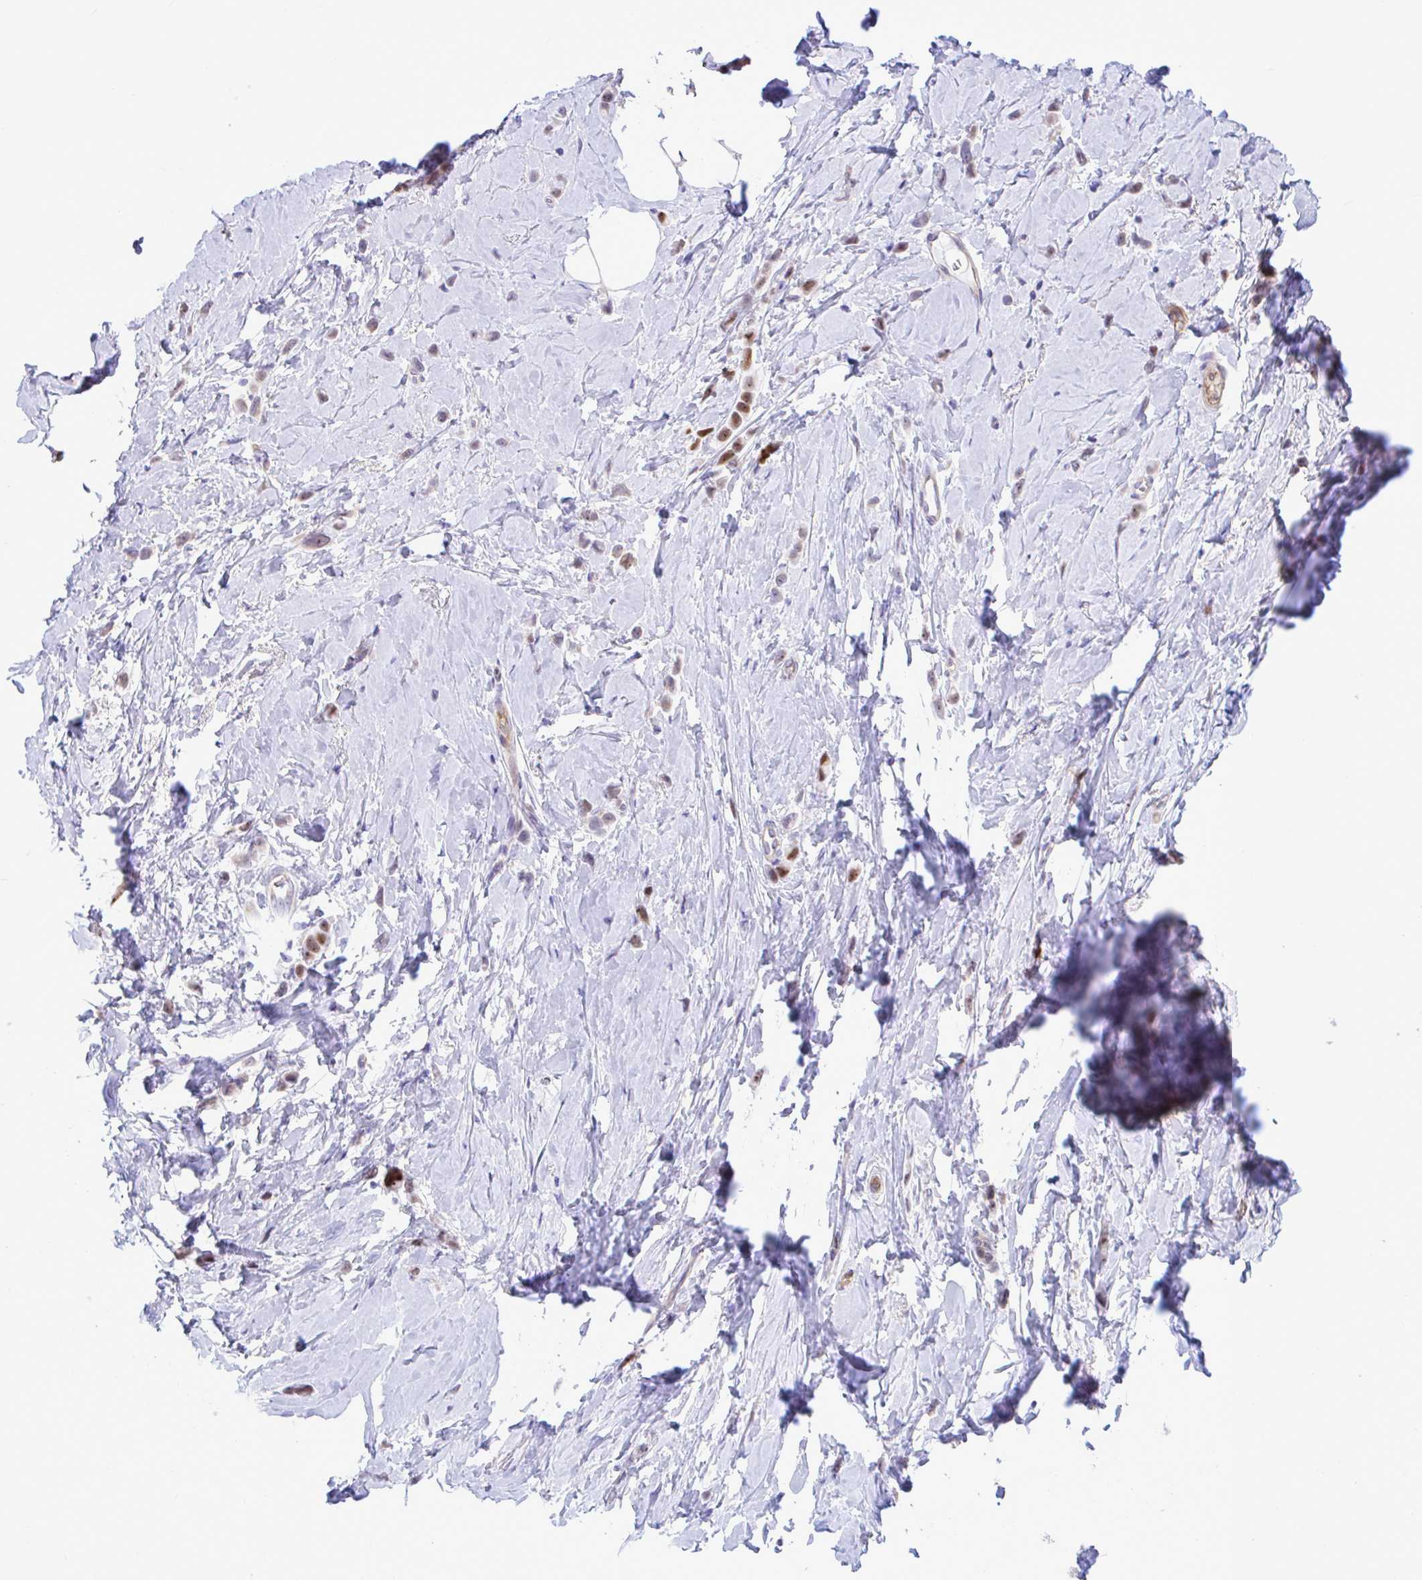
{"staining": {"intensity": "moderate", "quantity": "<25%", "location": "nuclear"}, "tissue": "breast cancer", "cell_type": "Tumor cells", "image_type": "cancer", "snomed": [{"axis": "morphology", "description": "Lobular carcinoma"}, {"axis": "topography", "description": "Breast"}], "caption": "IHC image of lobular carcinoma (breast) stained for a protein (brown), which displays low levels of moderate nuclear staining in about <25% of tumor cells.", "gene": "SLC25A51", "patient": {"sex": "female", "age": 66}}